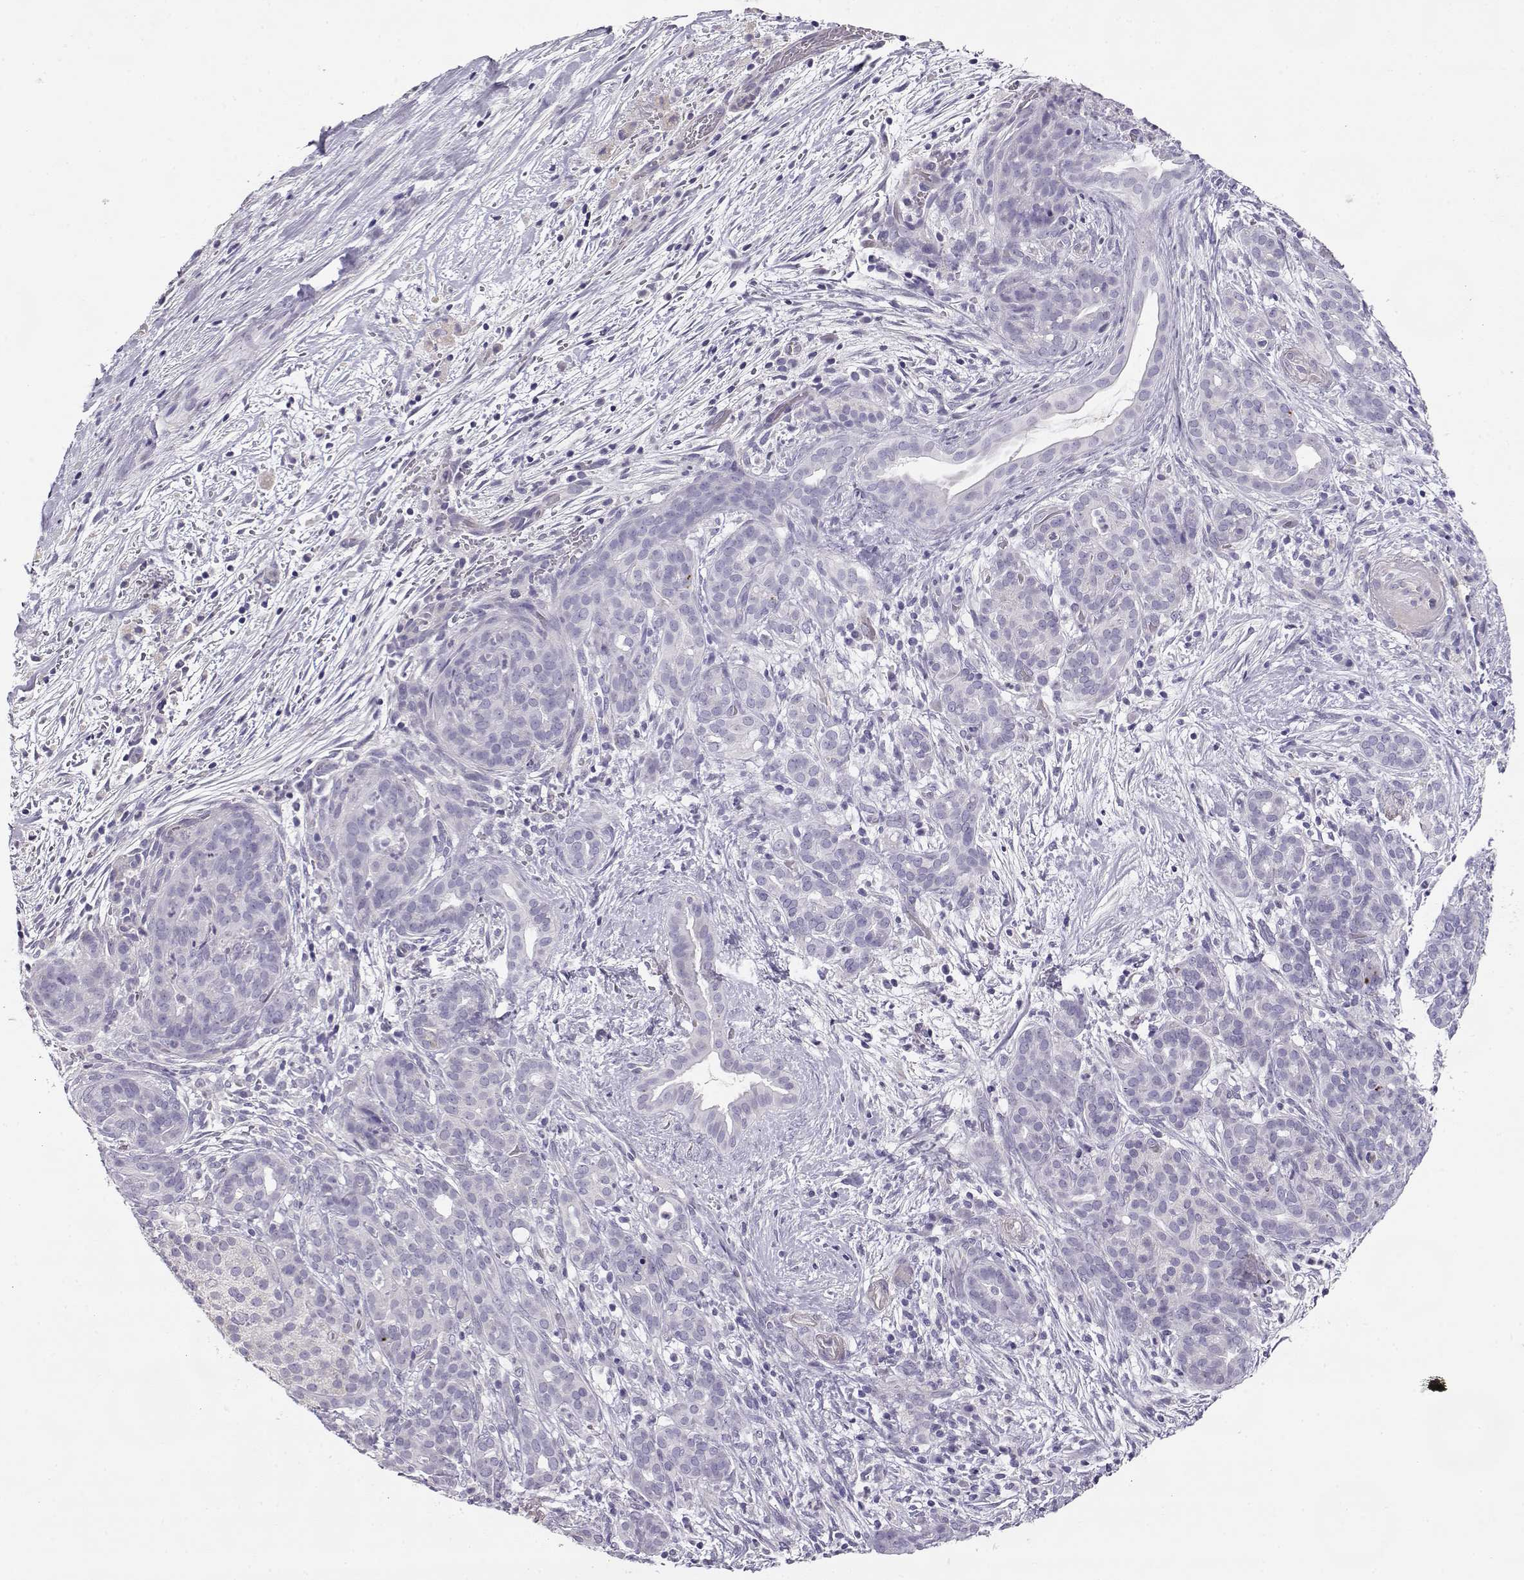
{"staining": {"intensity": "negative", "quantity": "none", "location": "none"}, "tissue": "pancreatic cancer", "cell_type": "Tumor cells", "image_type": "cancer", "snomed": [{"axis": "morphology", "description": "Adenocarcinoma, NOS"}, {"axis": "topography", "description": "Pancreas"}], "caption": "Histopathology image shows no significant protein positivity in tumor cells of pancreatic adenocarcinoma.", "gene": "ENDOU", "patient": {"sex": "male", "age": 44}}